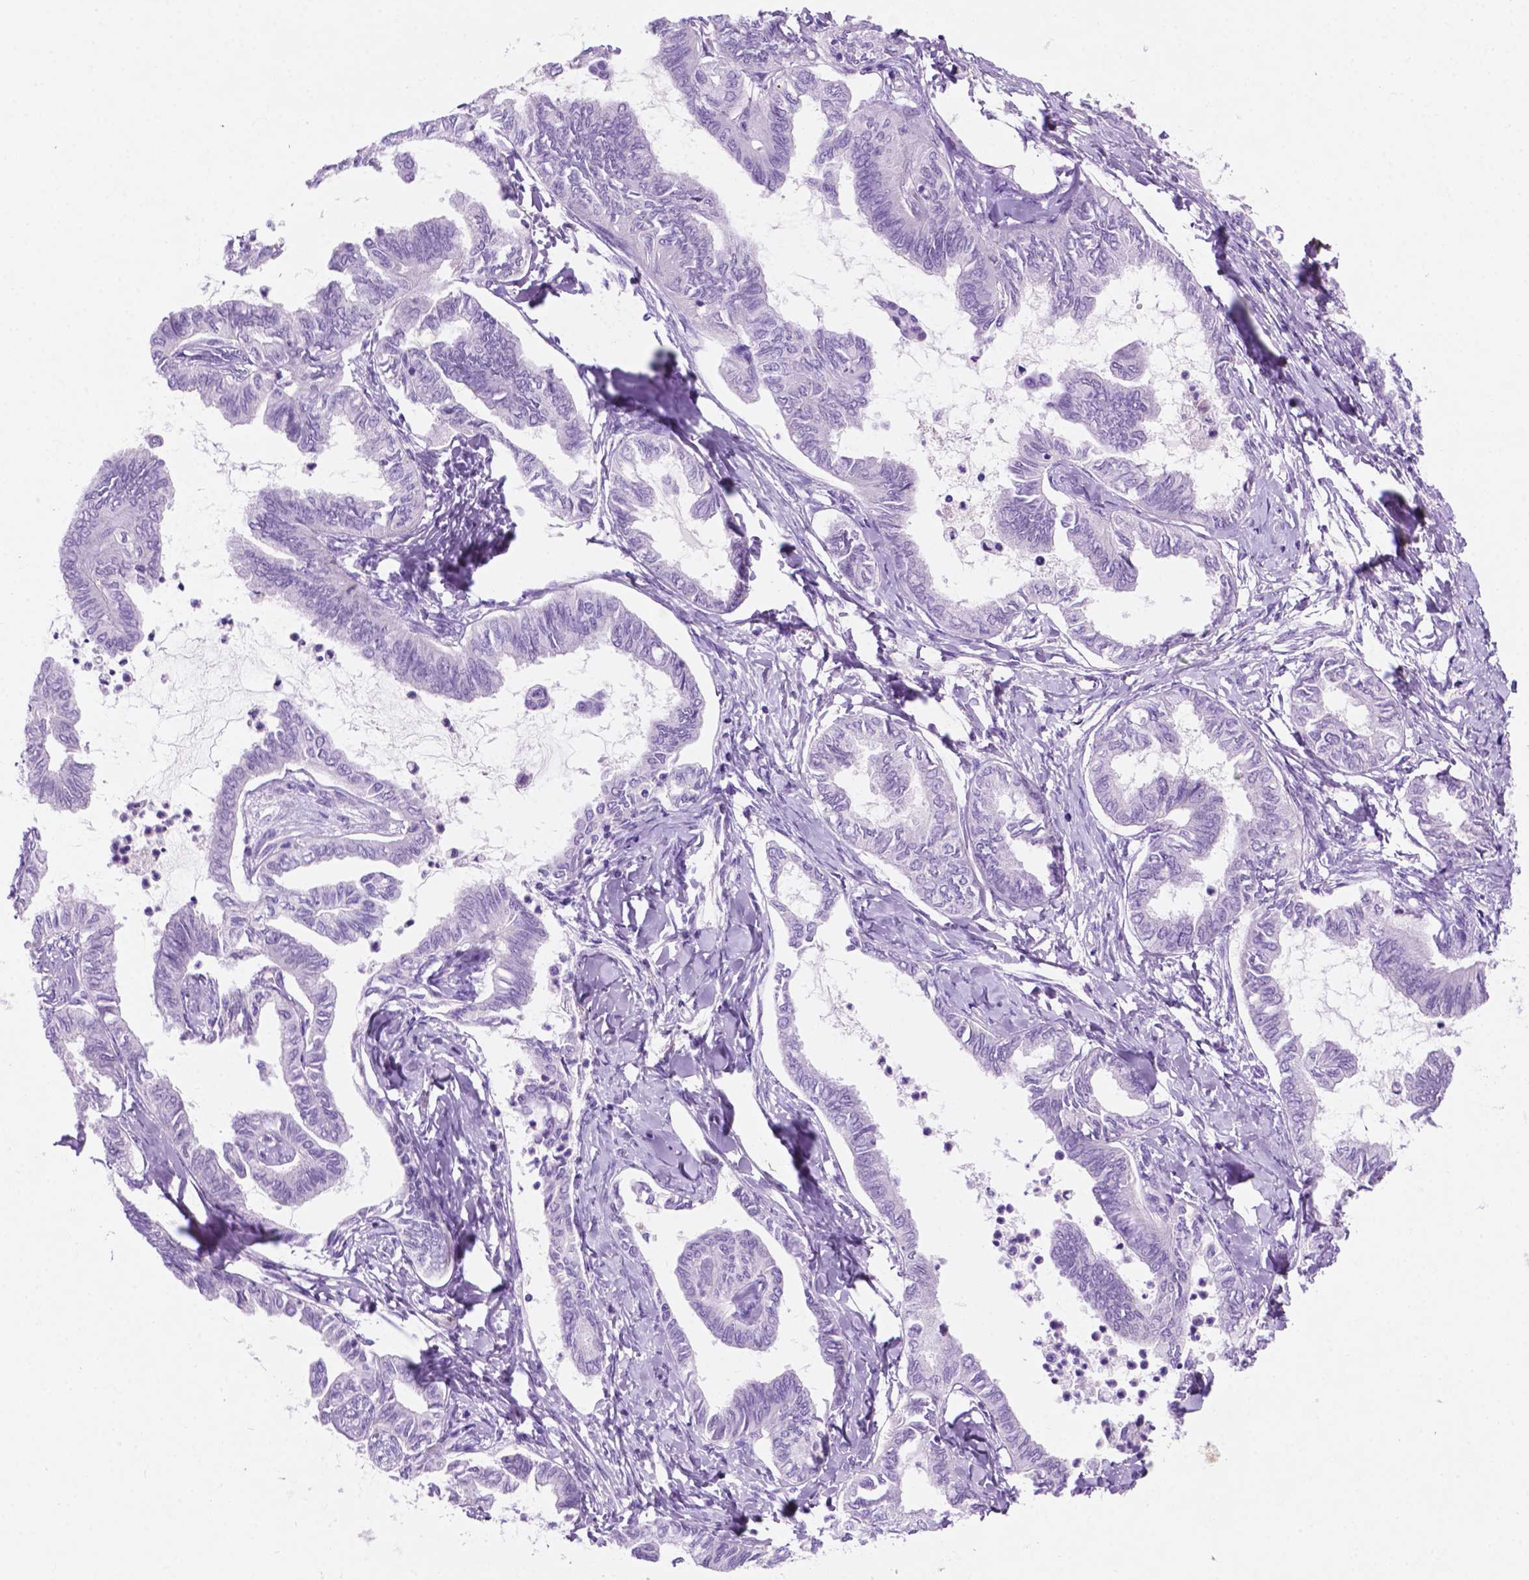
{"staining": {"intensity": "negative", "quantity": "none", "location": "none"}, "tissue": "ovarian cancer", "cell_type": "Tumor cells", "image_type": "cancer", "snomed": [{"axis": "morphology", "description": "Carcinoma, endometroid"}, {"axis": "topography", "description": "Ovary"}], "caption": "Image shows no protein positivity in tumor cells of ovarian cancer (endometroid carcinoma) tissue.", "gene": "ASPG", "patient": {"sex": "female", "age": 70}}